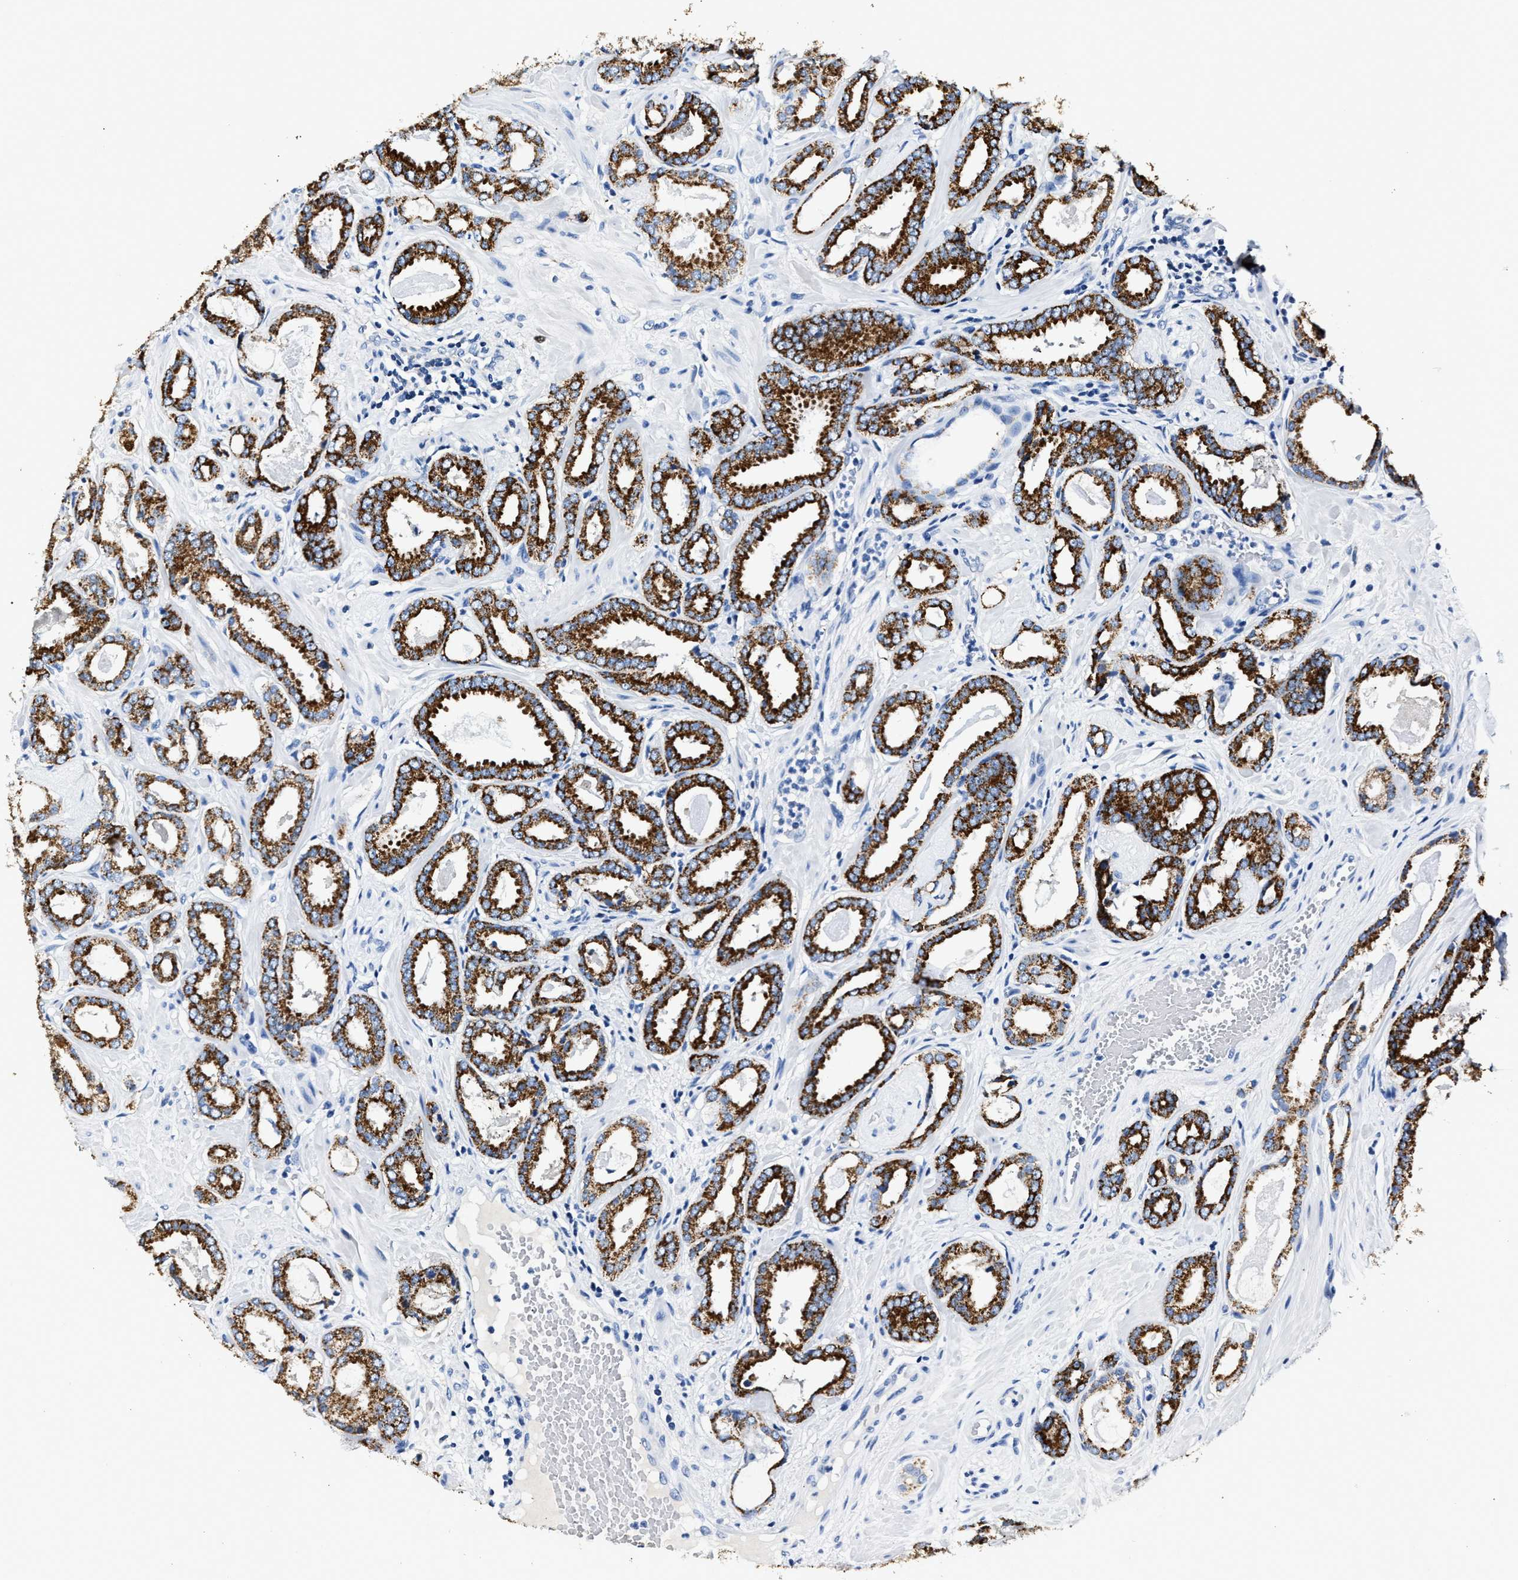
{"staining": {"intensity": "strong", "quantity": ">75%", "location": "cytoplasmic/membranous"}, "tissue": "prostate cancer", "cell_type": "Tumor cells", "image_type": "cancer", "snomed": [{"axis": "morphology", "description": "Adenocarcinoma, Low grade"}, {"axis": "topography", "description": "Prostate"}], "caption": "Low-grade adenocarcinoma (prostate) stained for a protein exhibits strong cytoplasmic/membranous positivity in tumor cells.", "gene": "AMACR", "patient": {"sex": "male", "age": 53}}